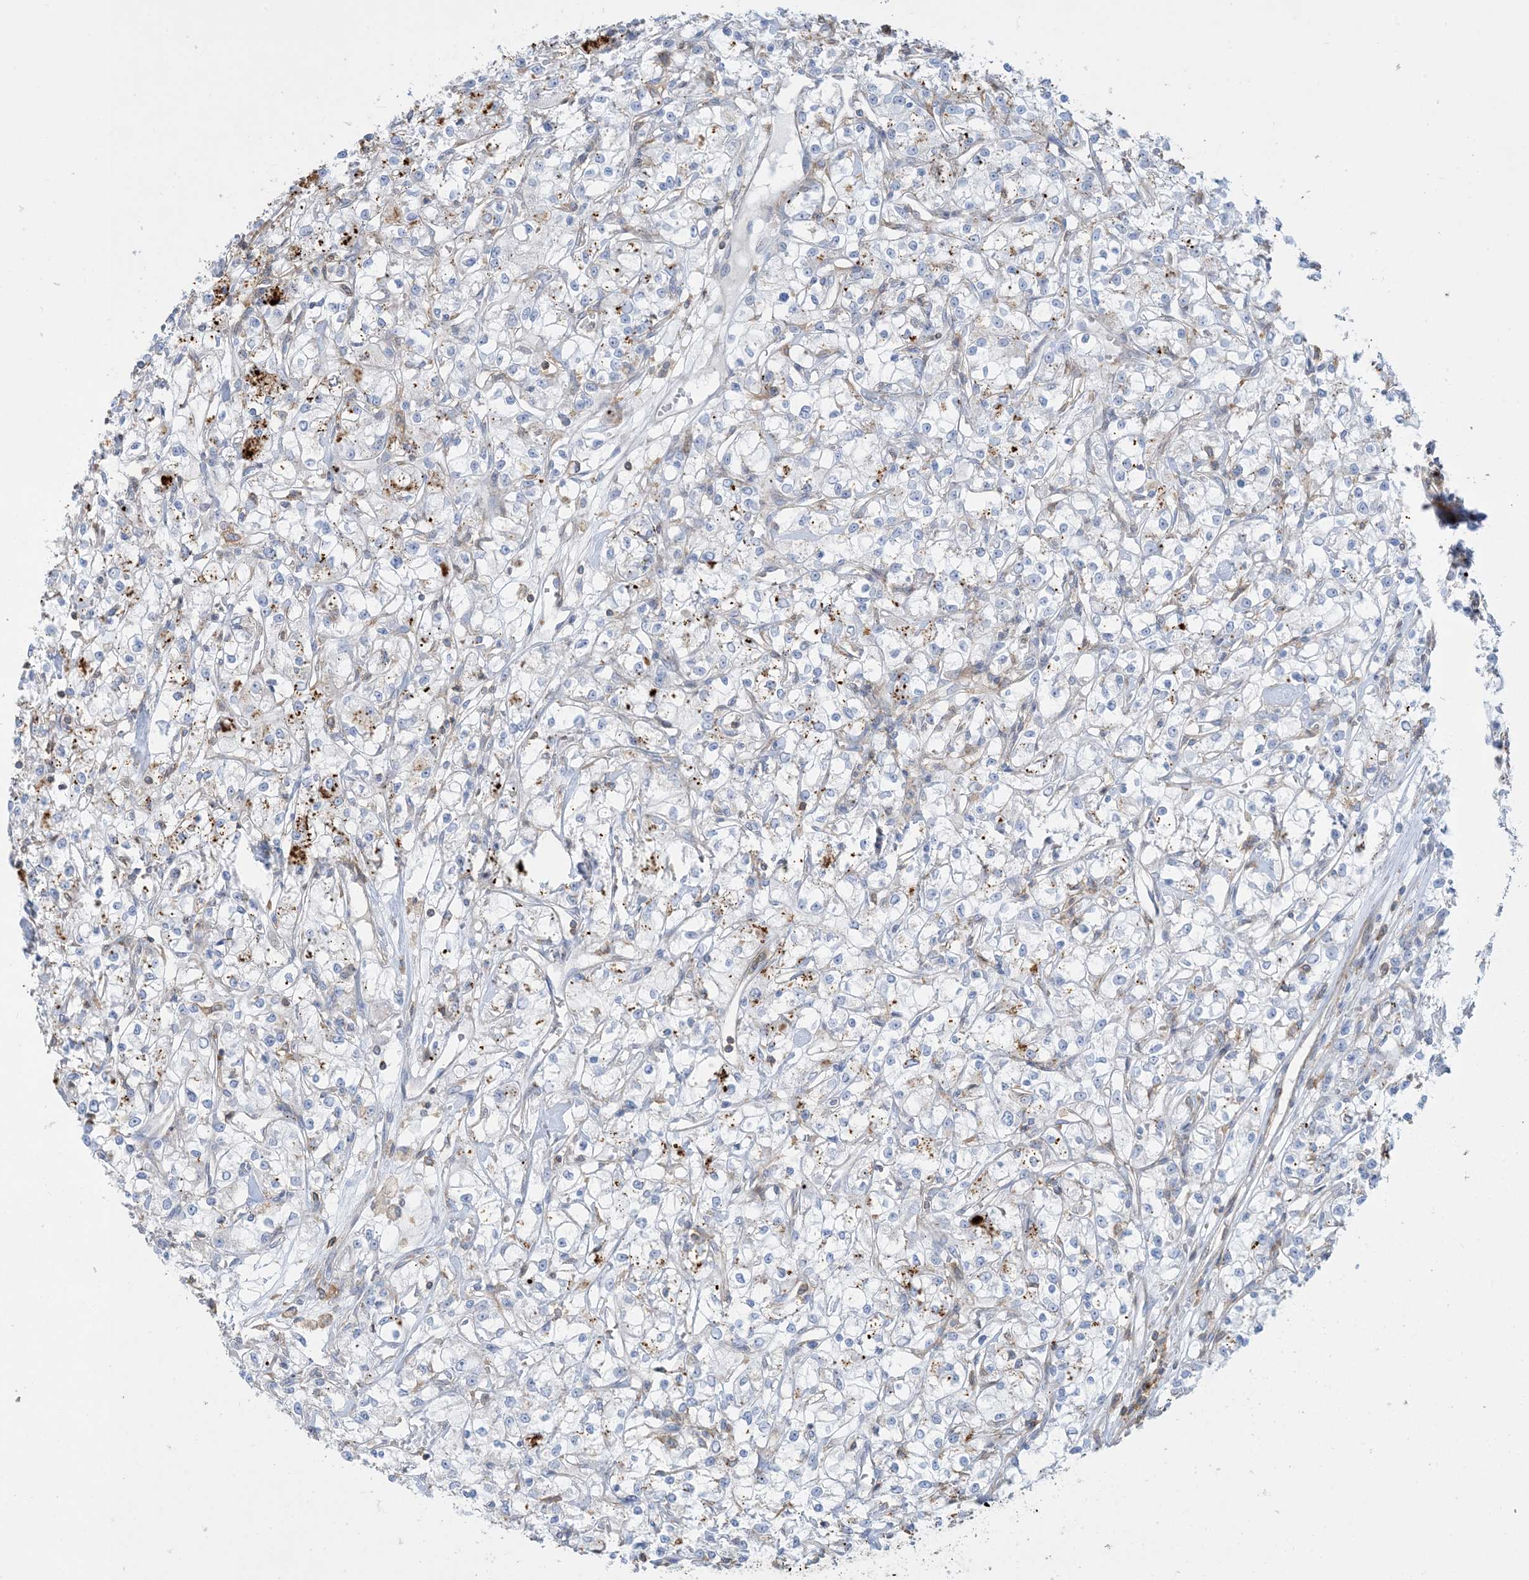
{"staining": {"intensity": "negative", "quantity": "none", "location": "none"}, "tissue": "renal cancer", "cell_type": "Tumor cells", "image_type": "cancer", "snomed": [{"axis": "morphology", "description": "Adenocarcinoma, NOS"}, {"axis": "topography", "description": "Kidney"}], "caption": "An IHC histopathology image of renal cancer is shown. There is no staining in tumor cells of renal cancer. The staining is performed using DAB (3,3'-diaminobenzidine) brown chromogen with nuclei counter-stained in using hematoxylin.", "gene": "GTF3C2", "patient": {"sex": "female", "age": 59}}